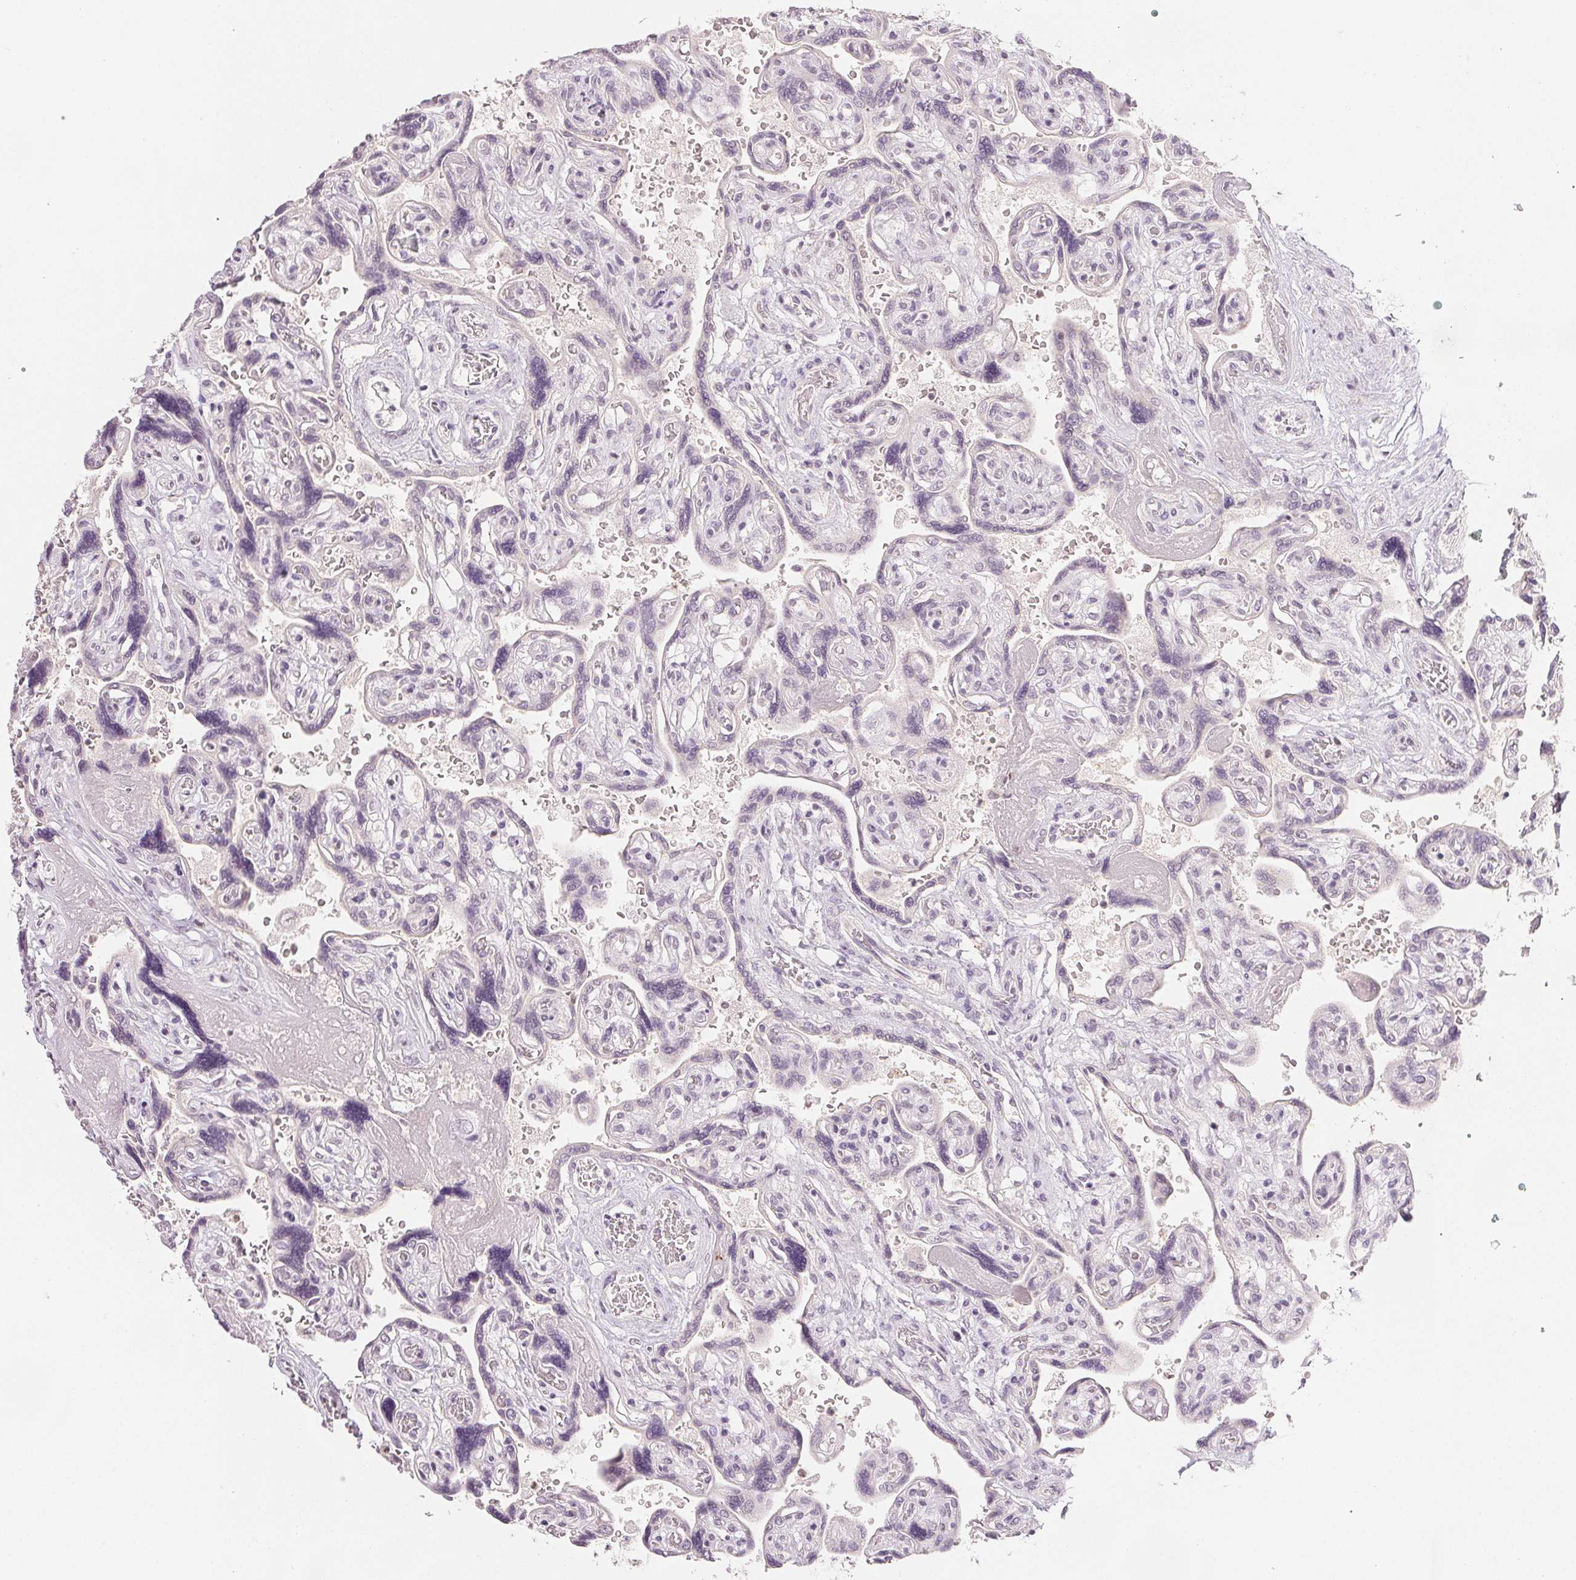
{"staining": {"intensity": "negative", "quantity": "none", "location": "none"}, "tissue": "placenta", "cell_type": "Decidual cells", "image_type": "normal", "snomed": [{"axis": "morphology", "description": "Normal tissue, NOS"}, {"axis": "topography", "description": "Placenta"}], "caption": "This is an immunohistochemistry photomicrograph of unremarkable placenta. There is no expression in decidual cells.", "gene": "RUNX2", "patient": {"sex": "female", "age": 32}}